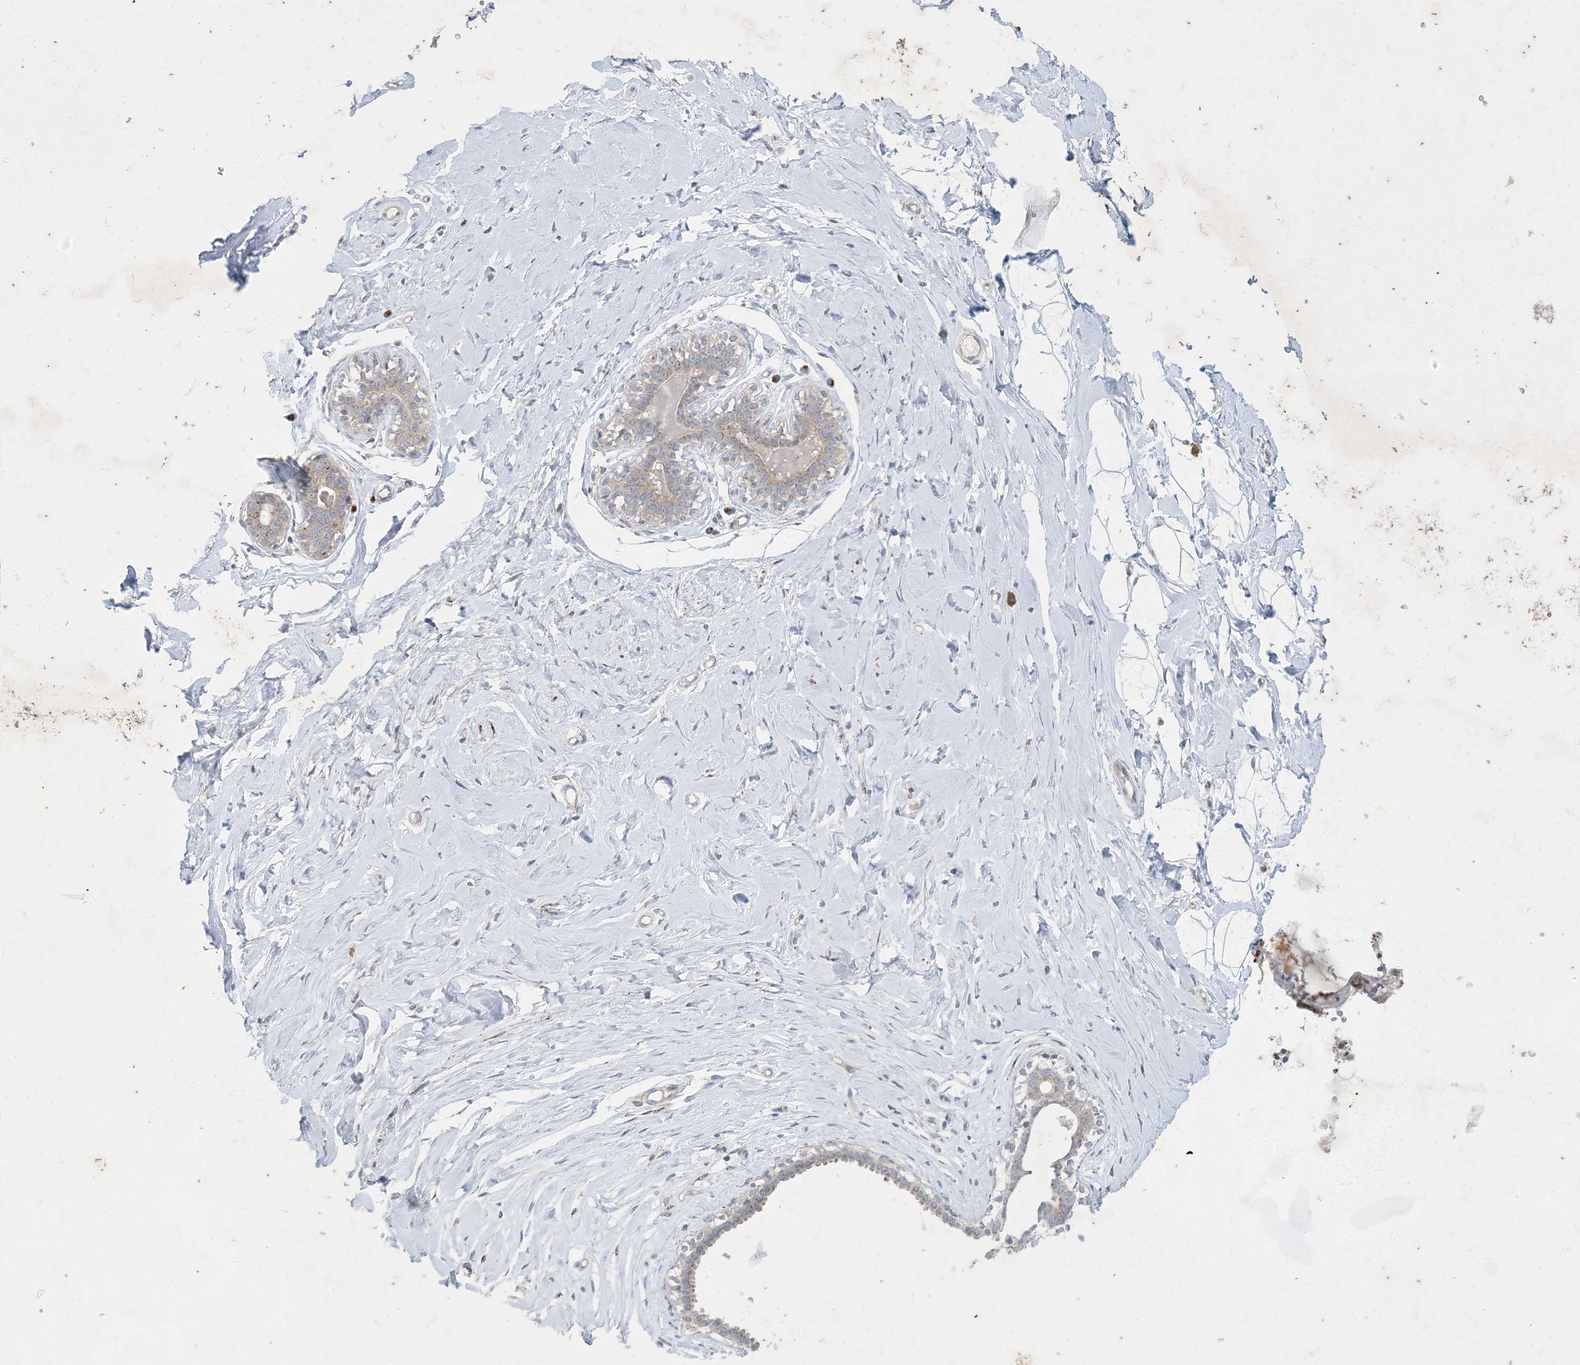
{"staining": {"intensity": "negative", "quantity": "none", "location": "none"}, "tissue": "breast", "cell_type": "Adipocytes", "image_type": "normal", "snomed": [{"axis": "morphology", "description": "Normal tissue, NOS"}, {"axis": "morphology", "description": "Adenoma, NOS"}, {"axis": "topography", "description": "Breast"}], "caption": "Protein analysis of benign breast reveals no significant positivity in adipocytes.", "gene": "CCDC14", "patient": {"sex": "female", "age": 23}}